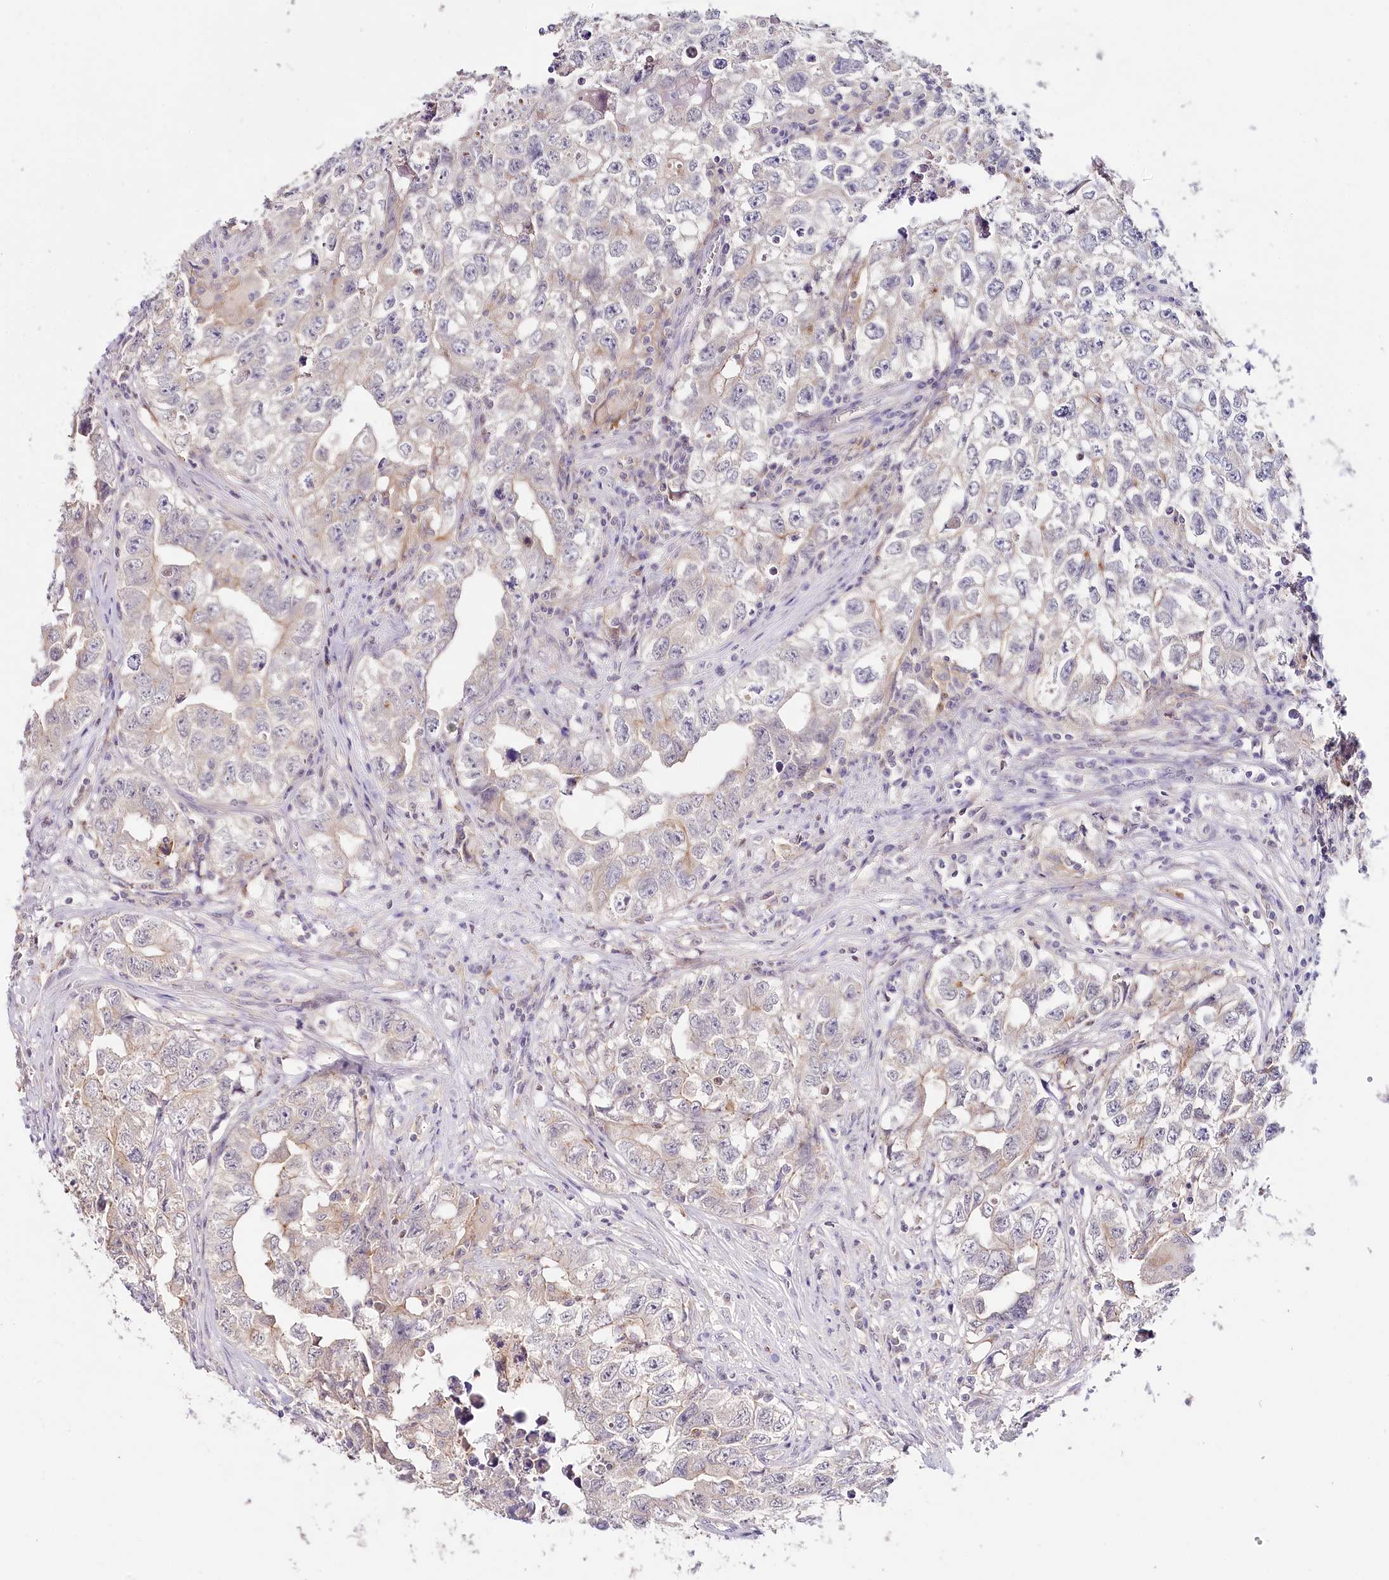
{"staining": {"intensity": "weak", "quantity": "<25%", "location": "cytoplasmic/membranous"}, "tissue": "testis cancer", "cell_type": "Tumor cells", "image_type": "cancer", "snomed": [{"axis": "morphology", "description": "Seminoma, NOS"}, {"axis": "morphology", "description": "Carcinoma, Embryonal, NOS"}, {"axis": "topography", "description": "Testis"}], "caption": "A high-resolution micrograph shows immunohistochemistry (IHC) staining of testis cancer, which demonstrates no significant positivity in tumor cells.", "gene": "DAPK1", "patient": {"sex": "male", "age": 43}}